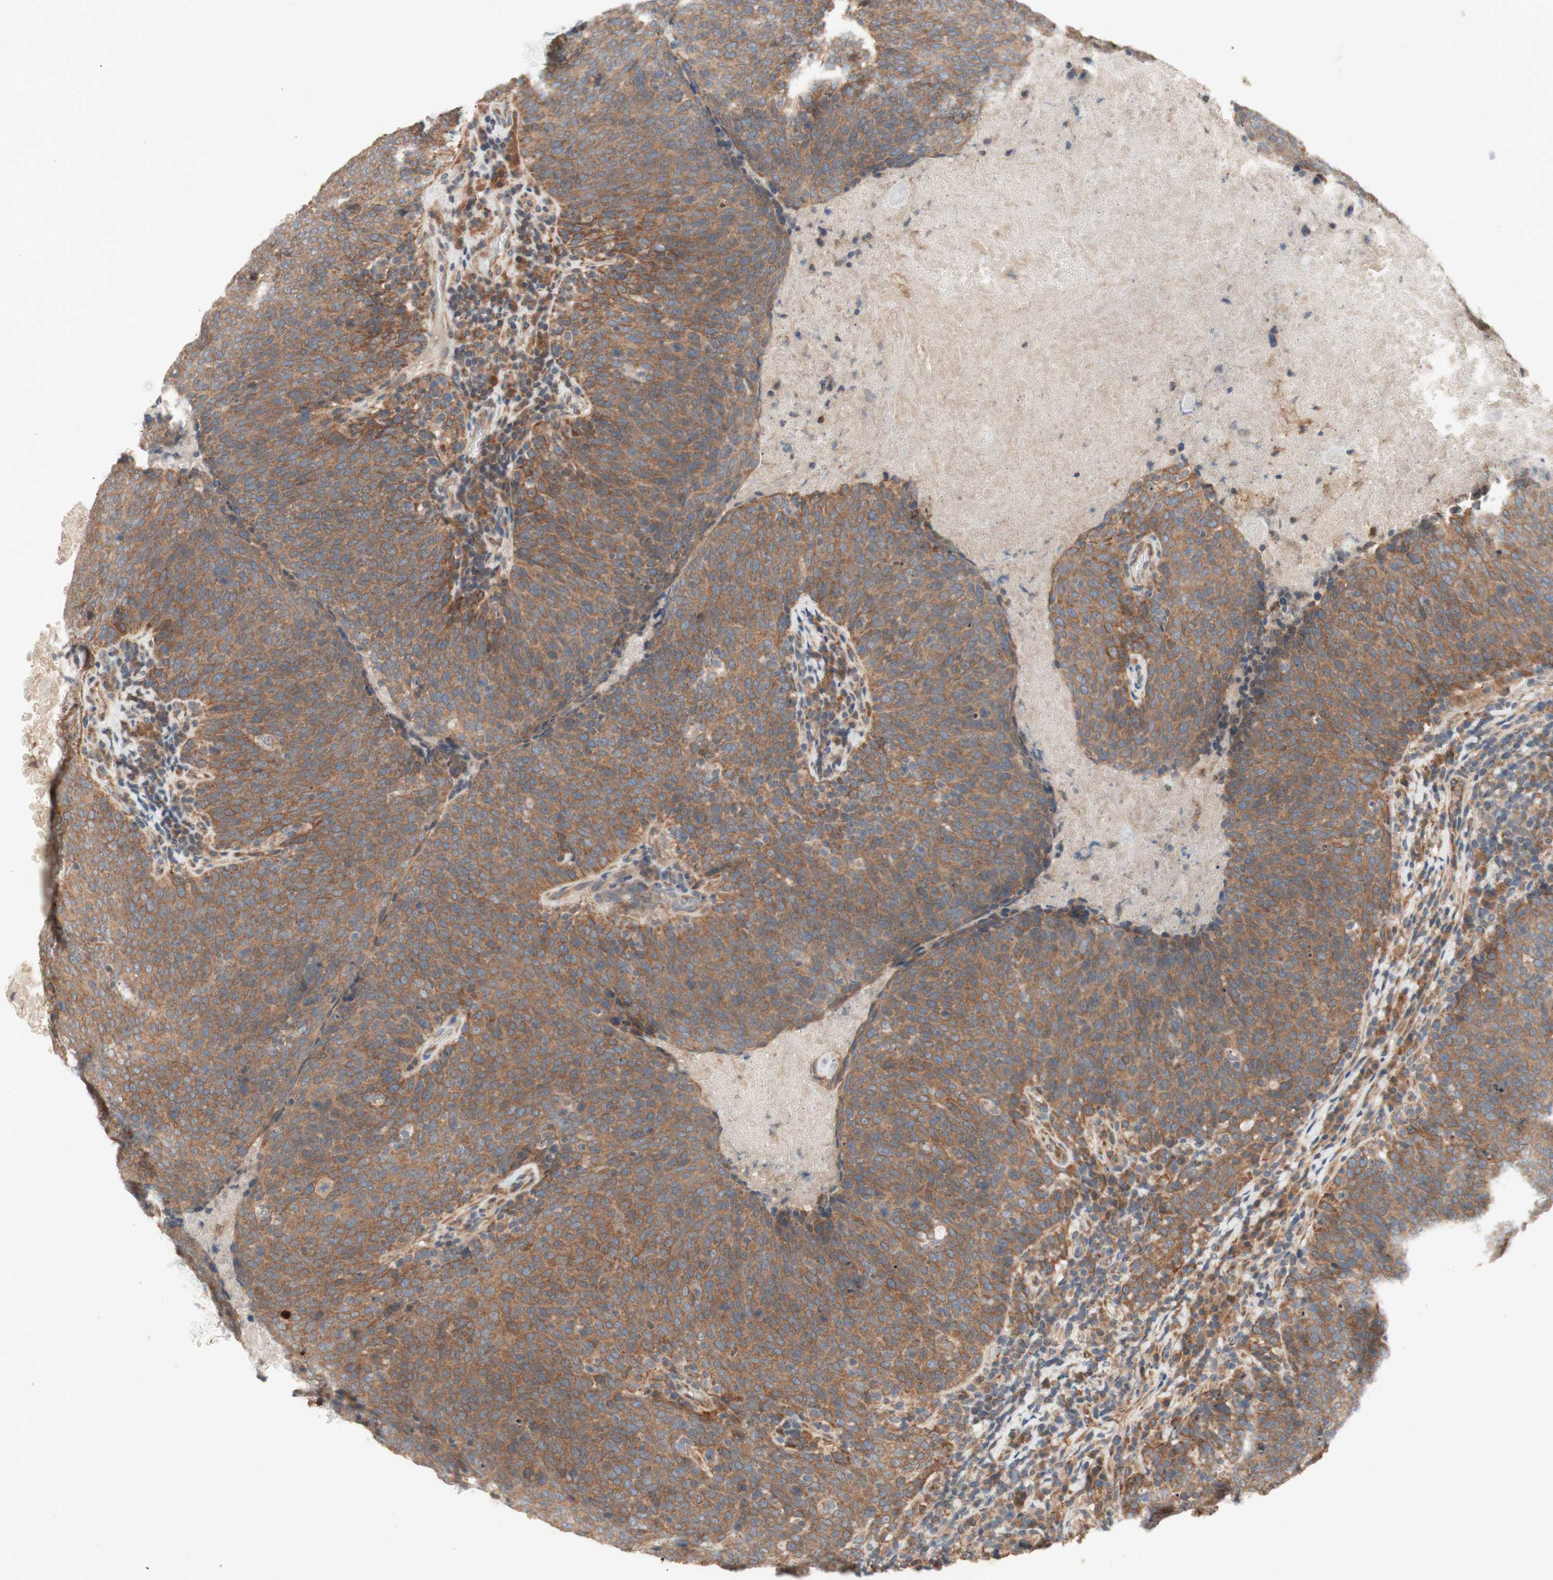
{"staining": {"intensity": "moderate", "quantity": ">75%", "location": "cytoplasmic/membranous"}, "tissue": "head and neck cancer", "cell_type": "Tumor cells", "image_type": "cancer", "snomed": [{"axis": "morphology", "description": "Squamous cell carcinoma, NOS"}, {"axis": "morphology", "description": "Squamous cell carcinoma, metastatic, NOS"}, {"axis": "topography", "description": "Lymph node"}, {"axis": "topography", "description": "Head-Neck"}], "caption": "Approximately >75% of tumor cells in squamous cell carcinoma (head and neck) exhibit moderate cytoplasmic/membranous protein expression as visualized by brown immunohistochemical staining.", "gene": "SOCS2", "patient": {"sex": "male", "age": 62}}